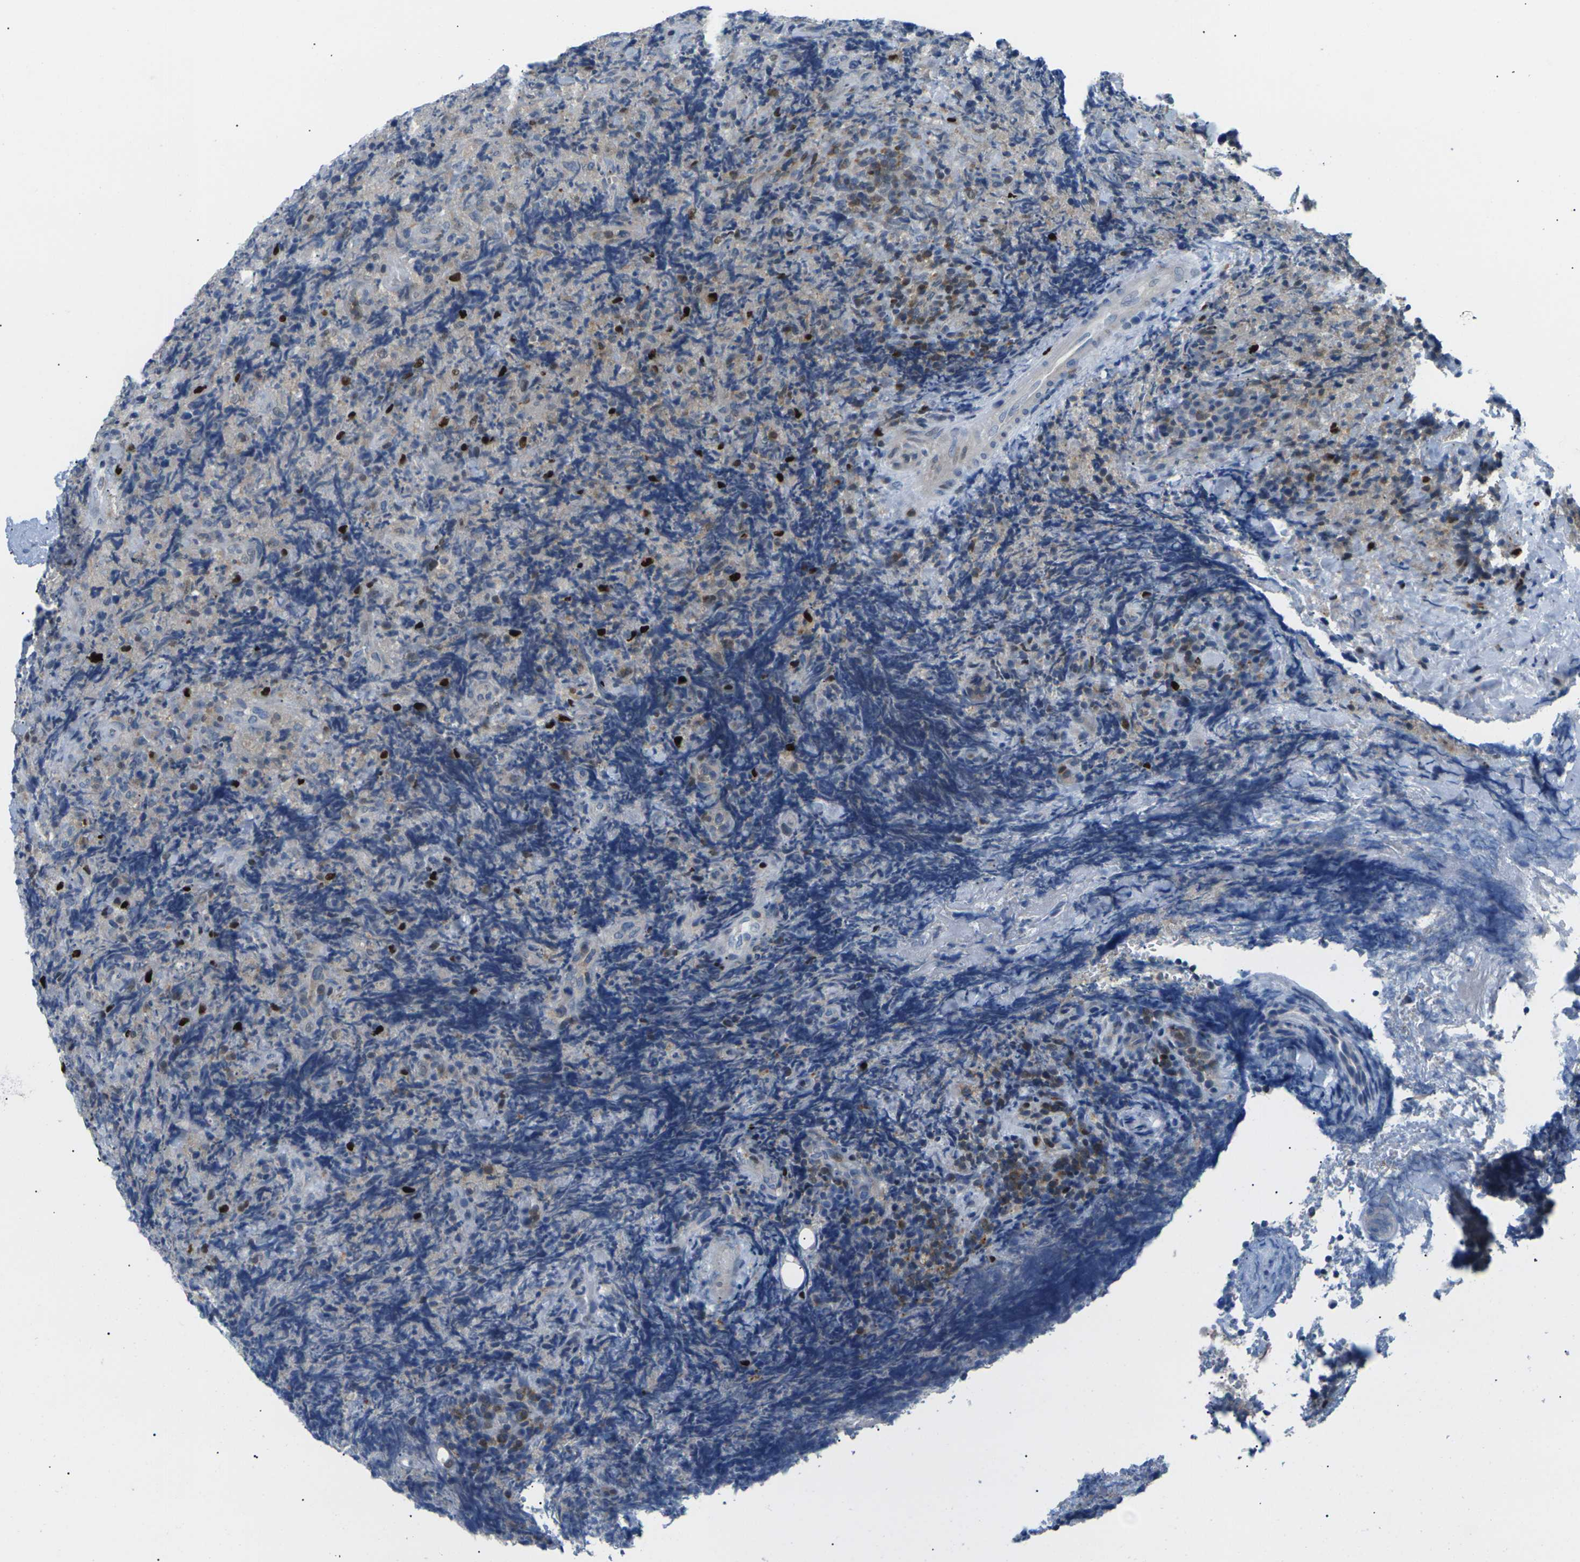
{"staining": {"intensity": "moderate", "quantity": "<25%", "location": "cytoplasmic/membranous"}, "tissue": "lymphoma", "cell_type": "Tumor cells", "image_type": "cancer", "snomed": [{"axis": "morphology", "description": "Malignant lymphoma, non-Hodgkin's type, High grade"}, {"axis": "topography", "description": "Tonsil"}], "caption": "High-magnification brightfield microscopy of lymphoma stained with DAB (3,3'-diaminobenzidine) (brown) and counterstained with hematoxylin (blue). tumor cells exhibit moderate cytoplasmic/membranous staining is appreciated in approximately<25% of cells.", "gene": "RPS6KA3", "patient": {"sex": "female", "age": 36}}